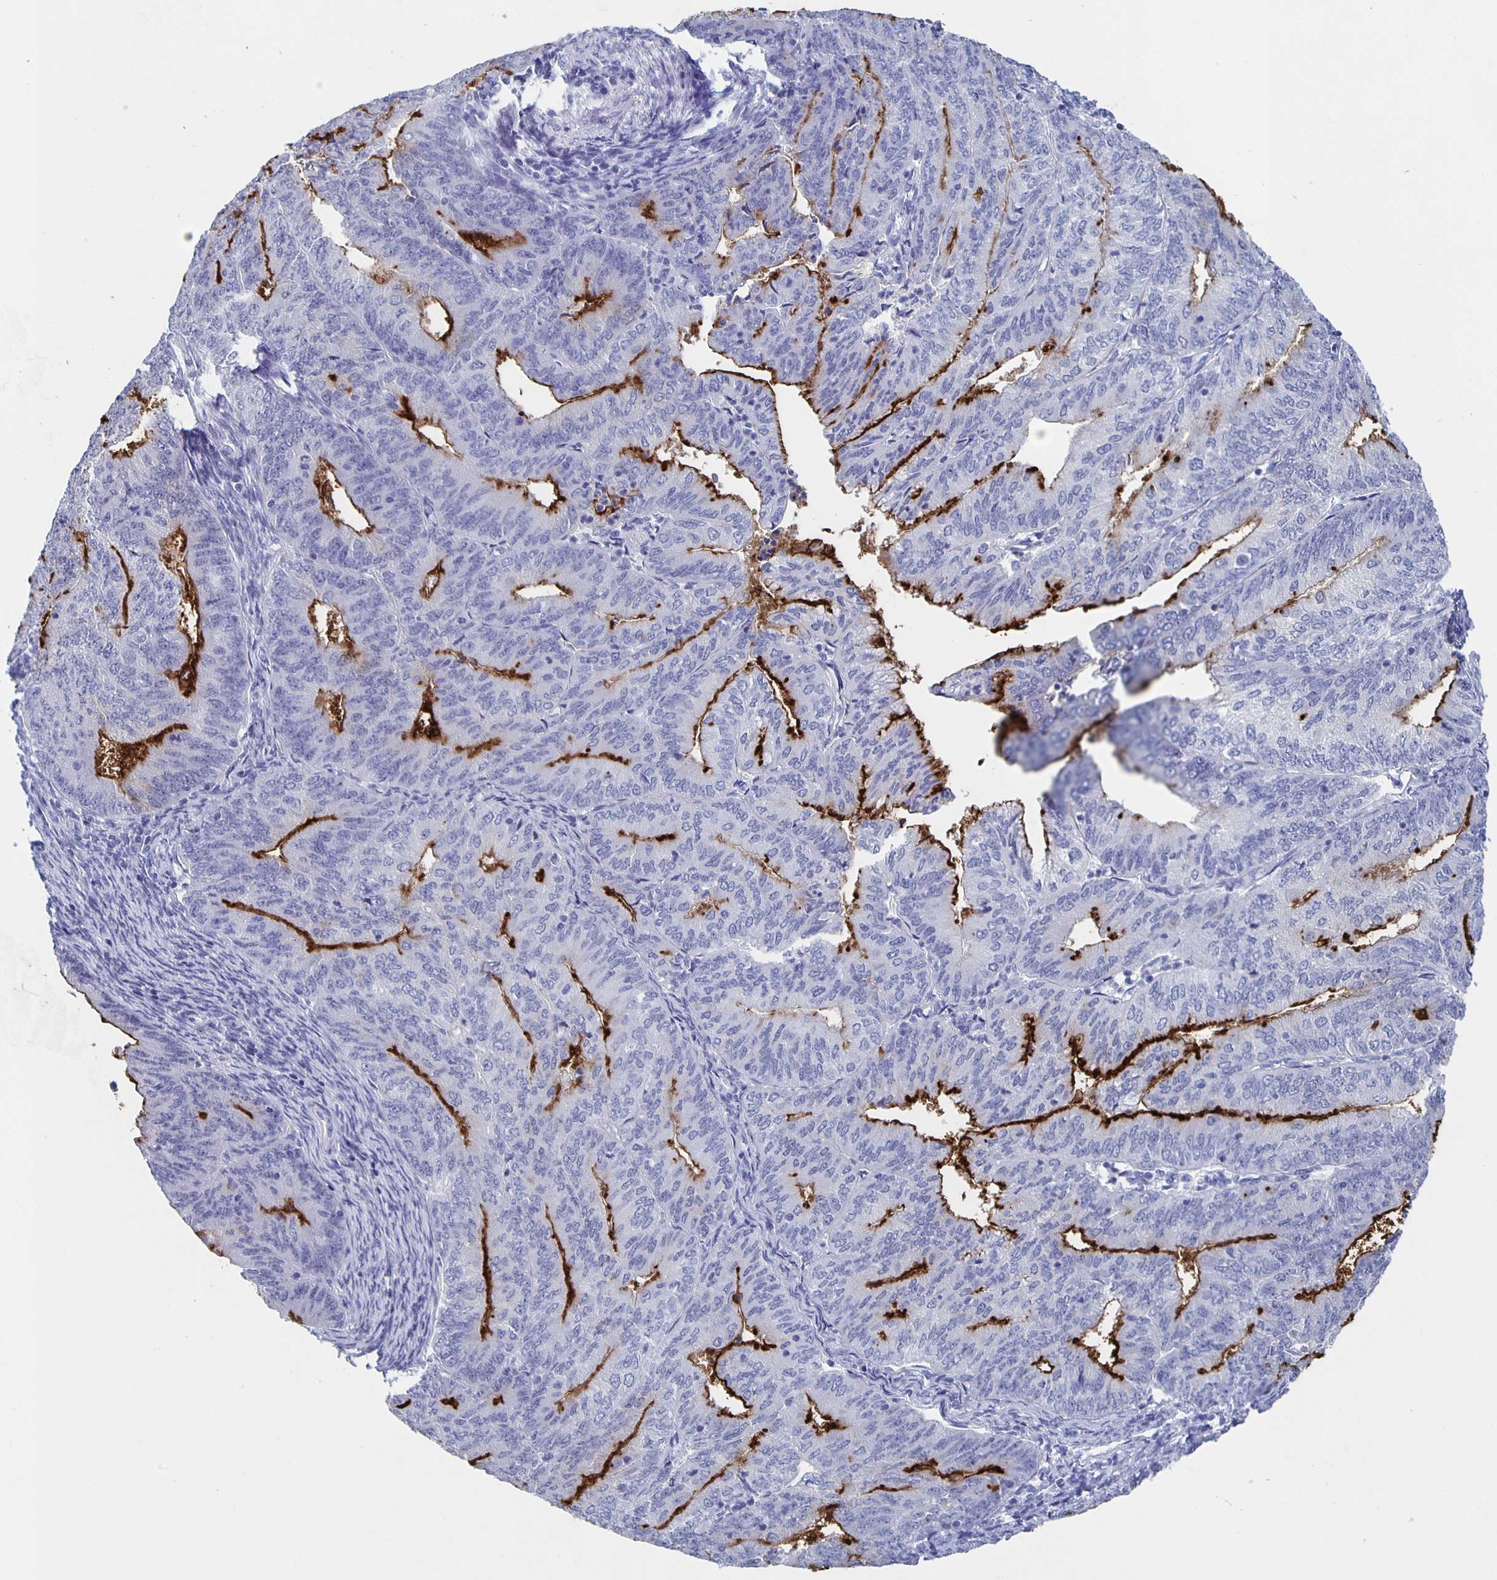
{"staining": {"intensity": "strong", "quantity": "<25%", "location": "cytoplasmic/membranous"}, "tissue": "endometrial cancer", "cell_type": "Tumor cells", "image_type": "cancer", "snomed": [{"axis": "morphology", "description": "Adenocarcinoma, NOS"}, {"axis": "topography", "description": "Endometrium"}], "caption": "Immunohistochemistry photomicrograph of human endometrial cancer stained for a protein (brown), which demonstrates medium levels of strong cytoplasmic/membranous expression in approximately <25% of tumor cells.", "gene": "SLC34A2", "patient": {"sex": "female", "age": 57}}